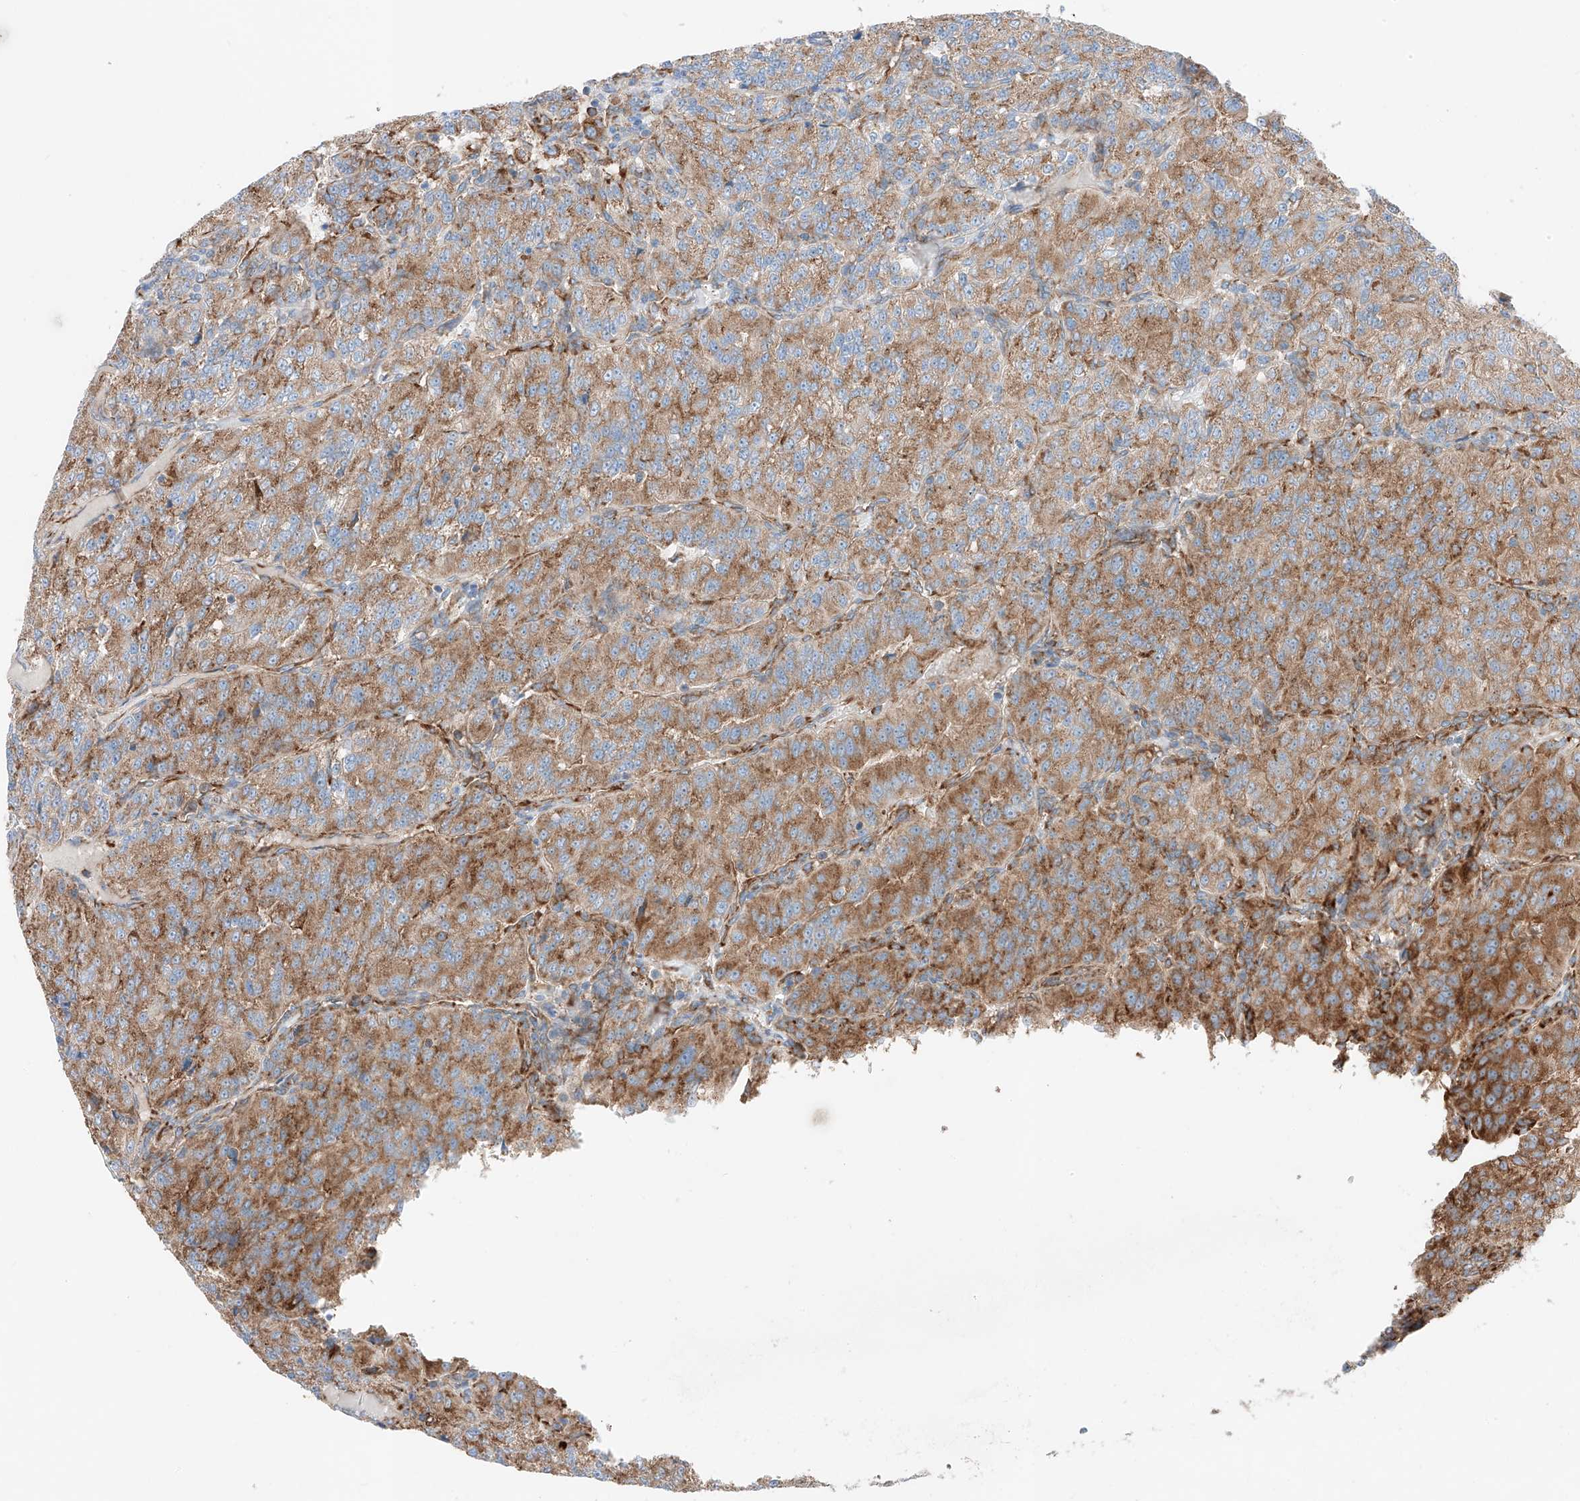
{"staining": {"intensity": "moderate", "quantity": ">75%", "location": "cytoplasmic/membranous"}, "tissue": "renal cancer", "cell_type": "Tumor cells", "image_type": "cancer", "snomed": [{"axis": "morphology", "description": "Adenocarcinoma, NOS"}, {"axis": "topography", "description": "Kidney"}], "caption": "Protein positivity by immunohistochemistry reveals moderate cytoplasmic/membranous expression in approximately >75% of tumor cells in renal cancer.", "gene": "CRELD1", "patient": {"sex": "female", "age": 63}}